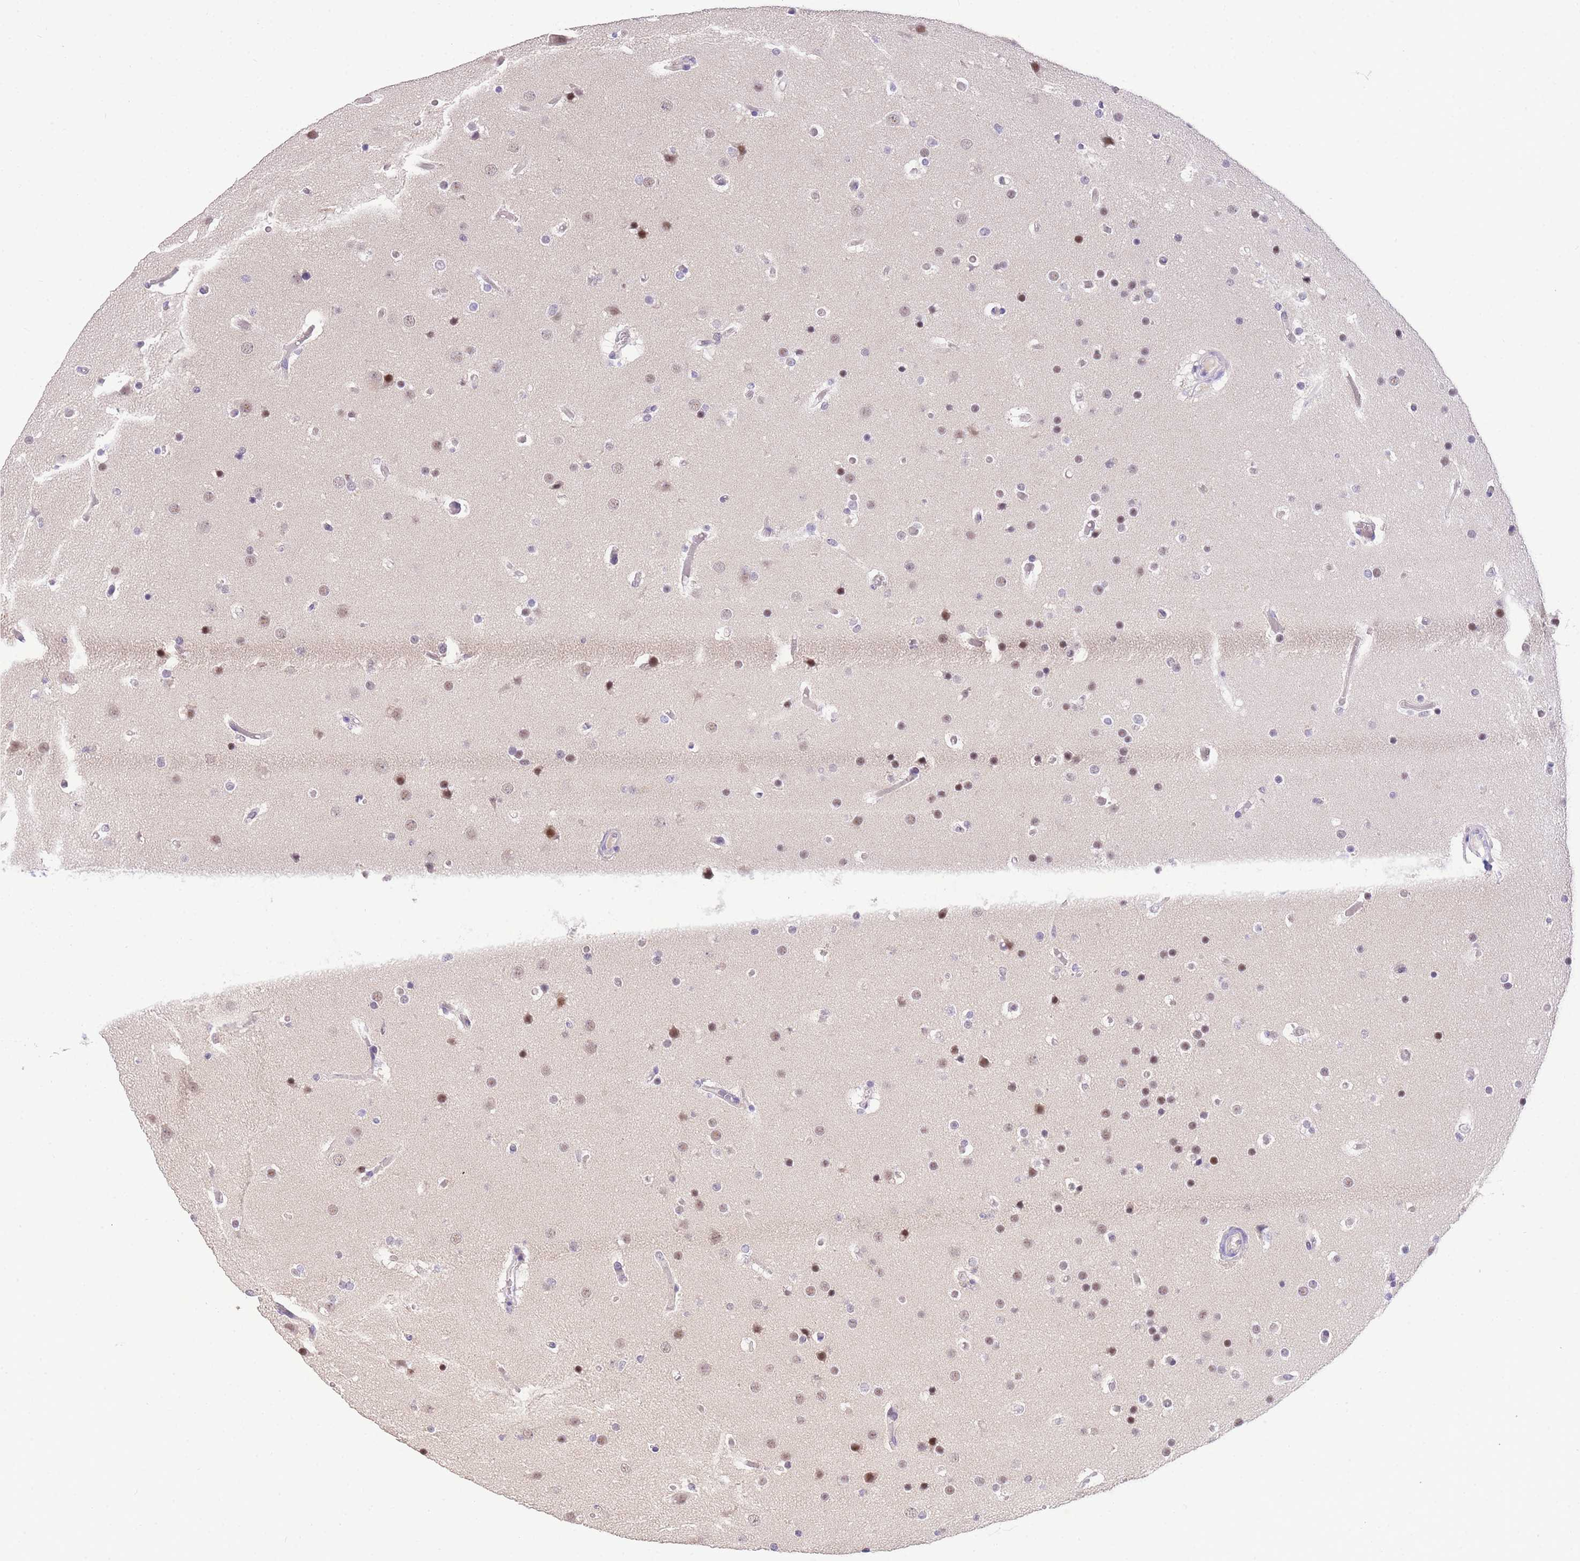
{"staining": {"intensity": "moderate", "quantity": "<25%", "location": "nuclear"}, "tissue": "glioma", "cell_type": "Tumor cells", "image_type": "cancer", "snomed": [{"axis": "morphology", "description": "Glioma, malignant, High grade"}, {"axis": "topography", "description": "Cerebral cortex"}], "caption": "Moderate nuclear positivity for a protein is present in approximately <25% of tumor cells of glioma using immunohistochemistry (IHC).", "gene": "SLC35F2", "patient": {"sex": "female", "age": 36}}